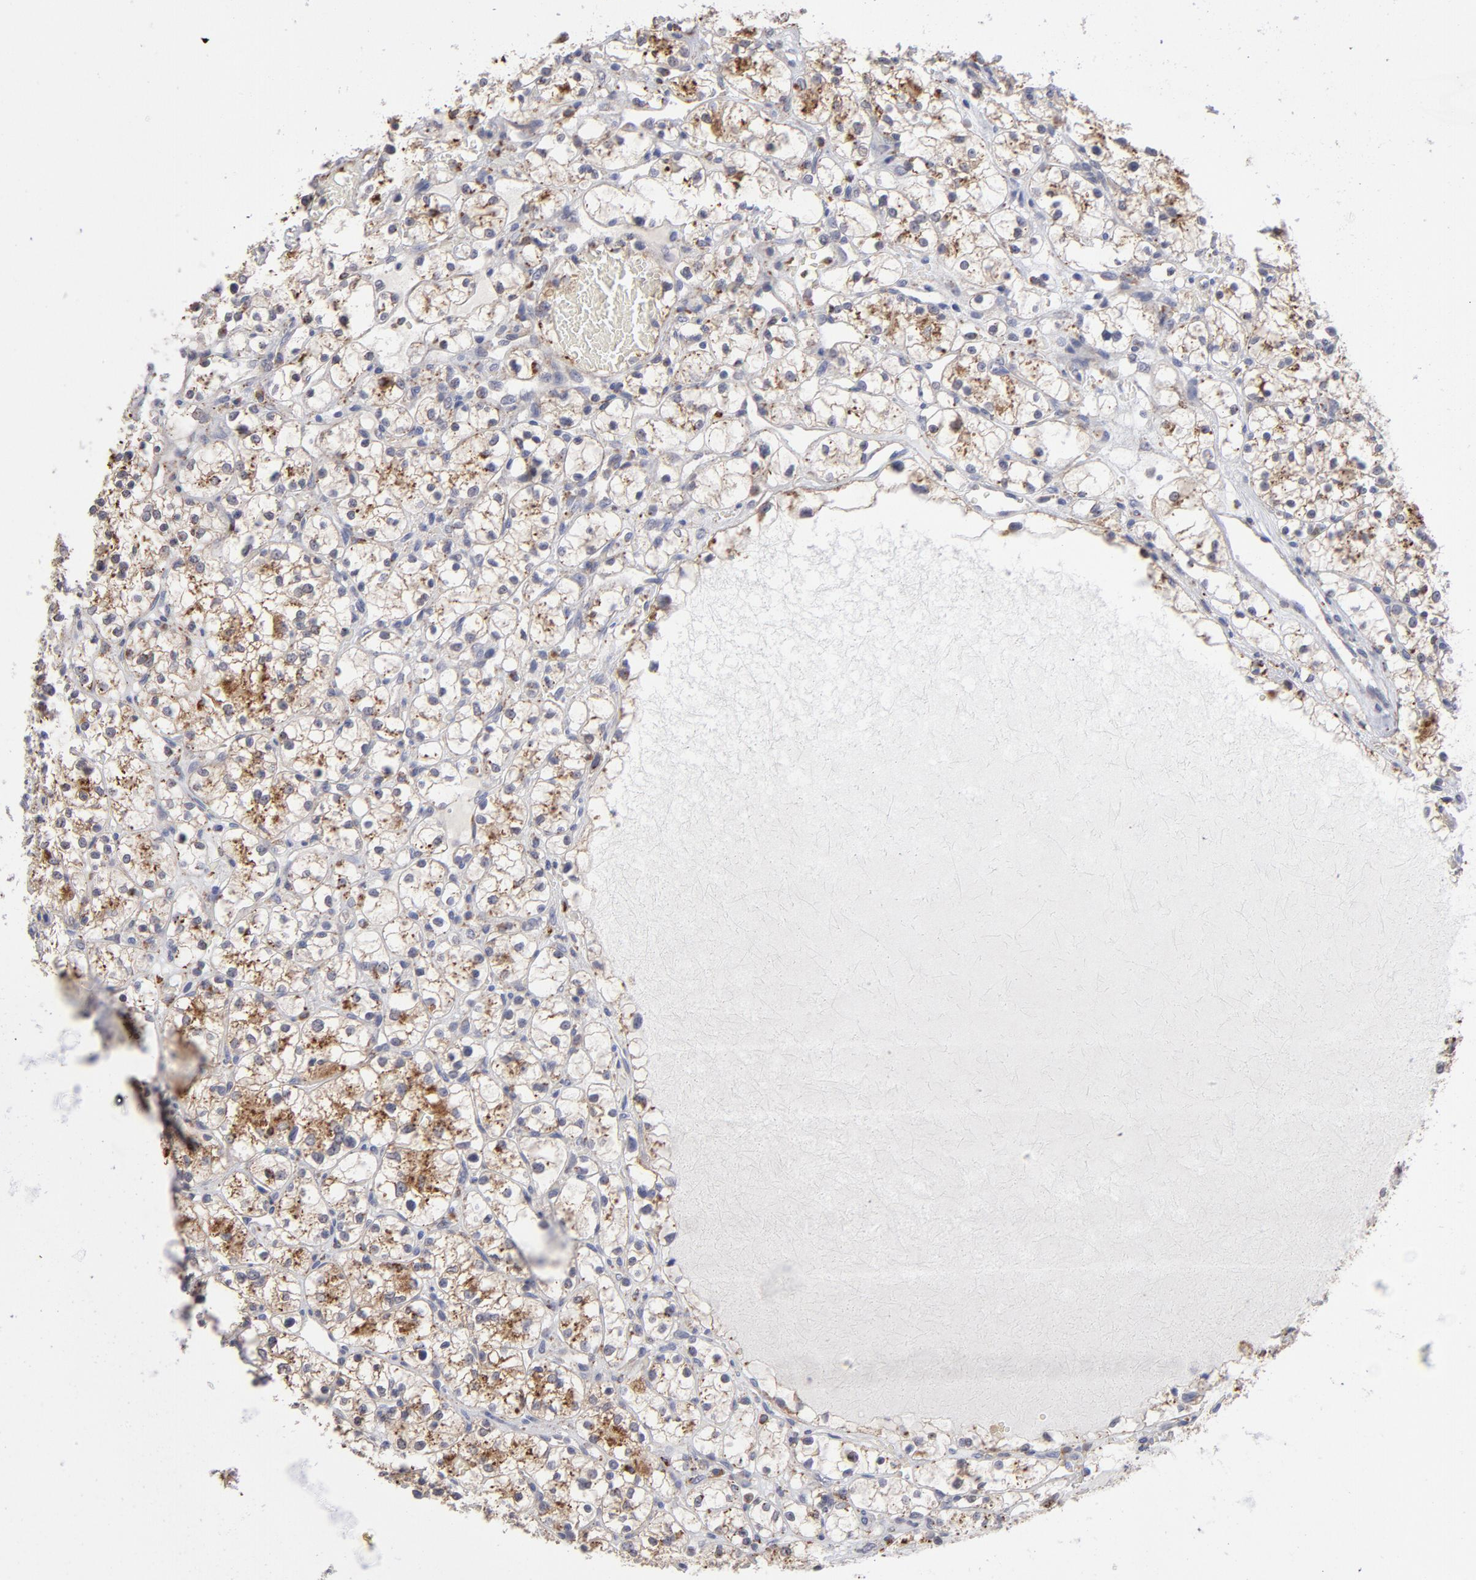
{"staining": {"intensity": "moderate", "quantity": "25%-75%", "location": "cytoplasmic/membranous"}, "tissue": "renal cancer", "cell_type": "Tumor cells", "image_type": "cancer", "snomed": [{"axis": "morphology", "description": "Adenocarcinoma, NOS"}, {"axis": "topography", "description": "Kidney"}], "caption": "Protein staining of renal cancer tissue shows moderate cytoplasmic/membranous positivity in about 25%-75% of tumor cells. (brown staining indicates protein expression, while blue staining denotes nuclei).", "gene": "RRAGB", "patient": {"sex": "female", "age": 60}}